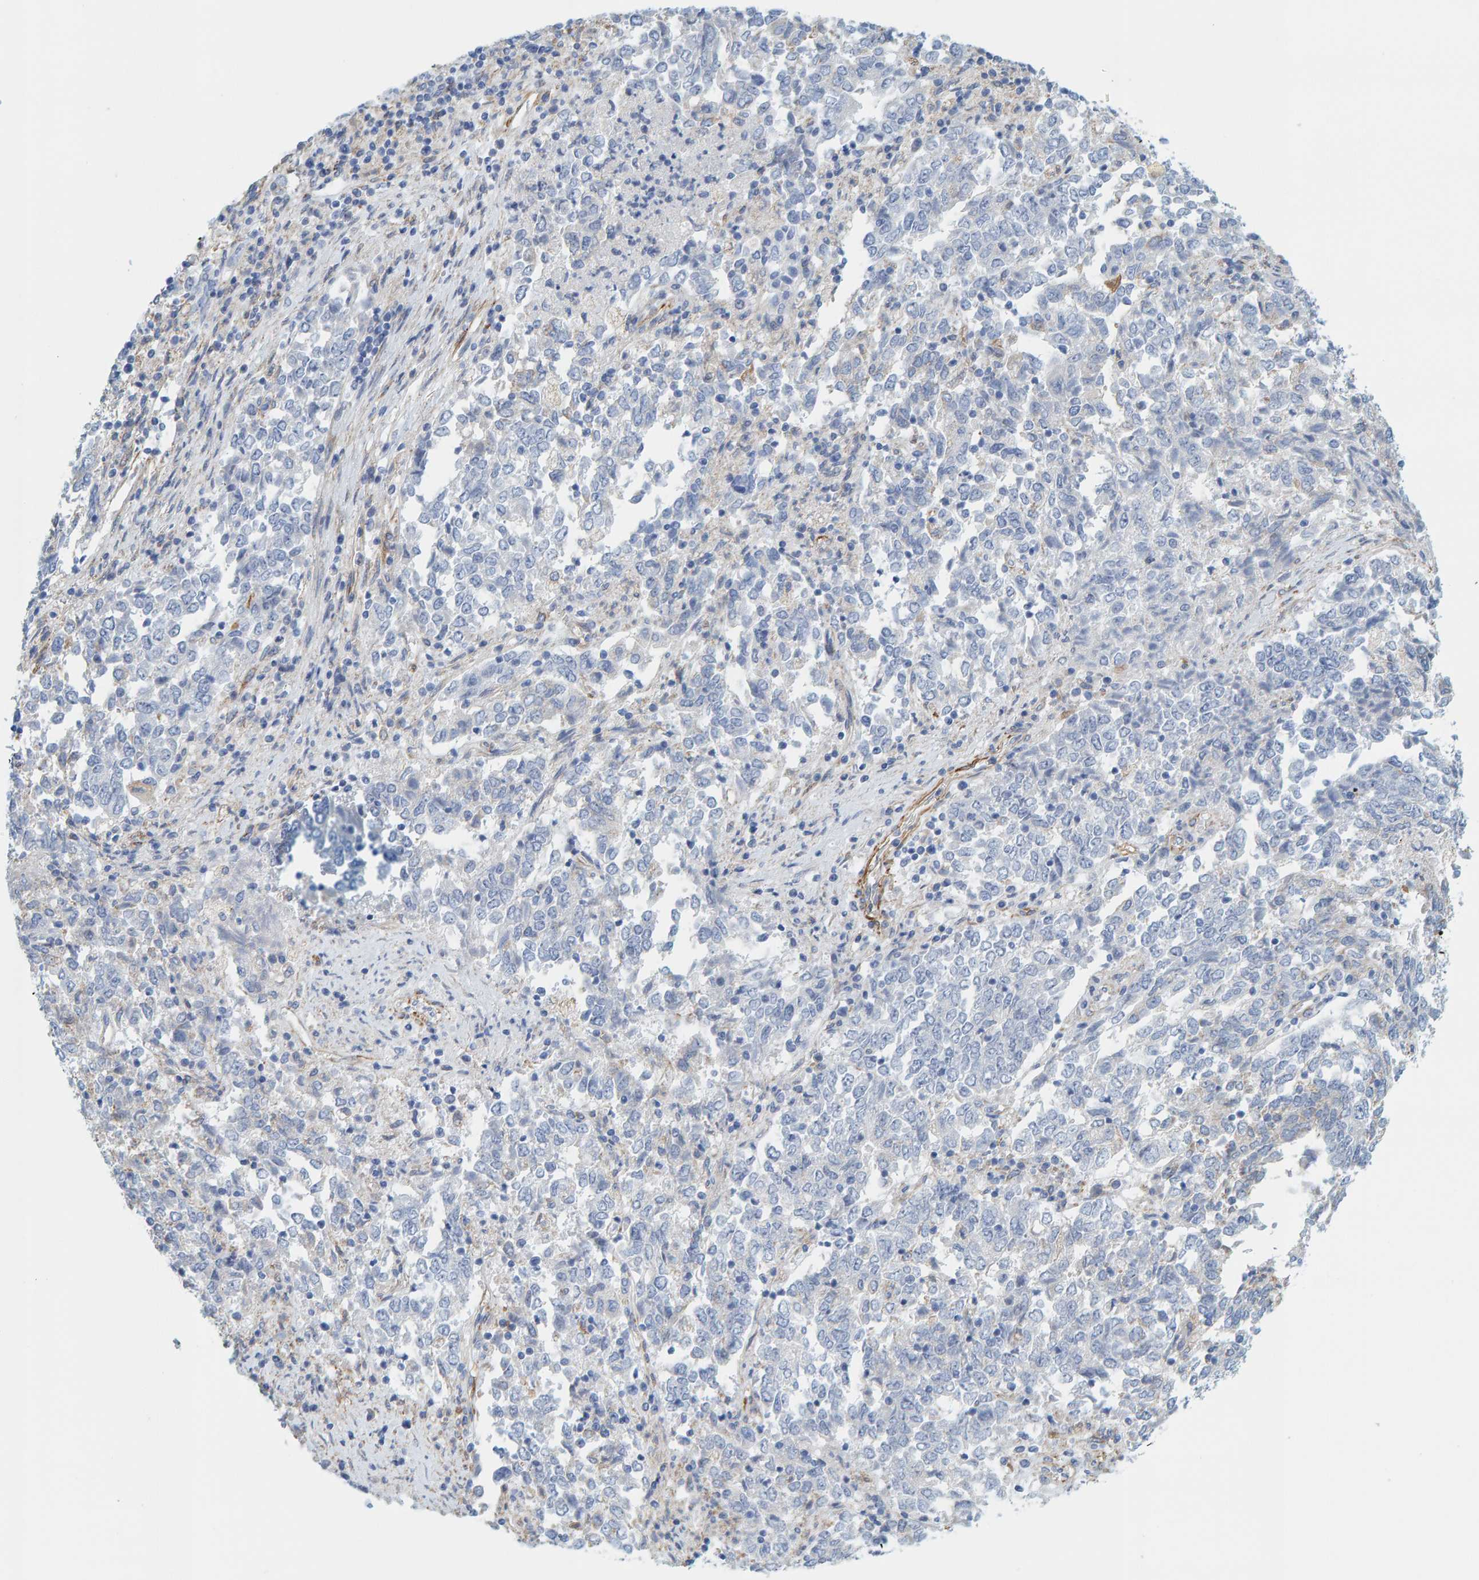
{"staining": {"intensity": "negative", "quantity": "none", "location": "none"}, "tissue": "endometrial cancer", "cell_type": "Tumor cells", "image_type": "cancer", "snomed": [{"axis": "morphology", "description": "Adenocarcinoma, NOS"}, {"axis": "topography", "description": "Endometrium"}], "caption": "Tumor cells are negative for brown protein staining in endometrial cancer (adenocarcinoma).", "gene": "MAP1B", "patient": {"sex": "female", "age": 80}}